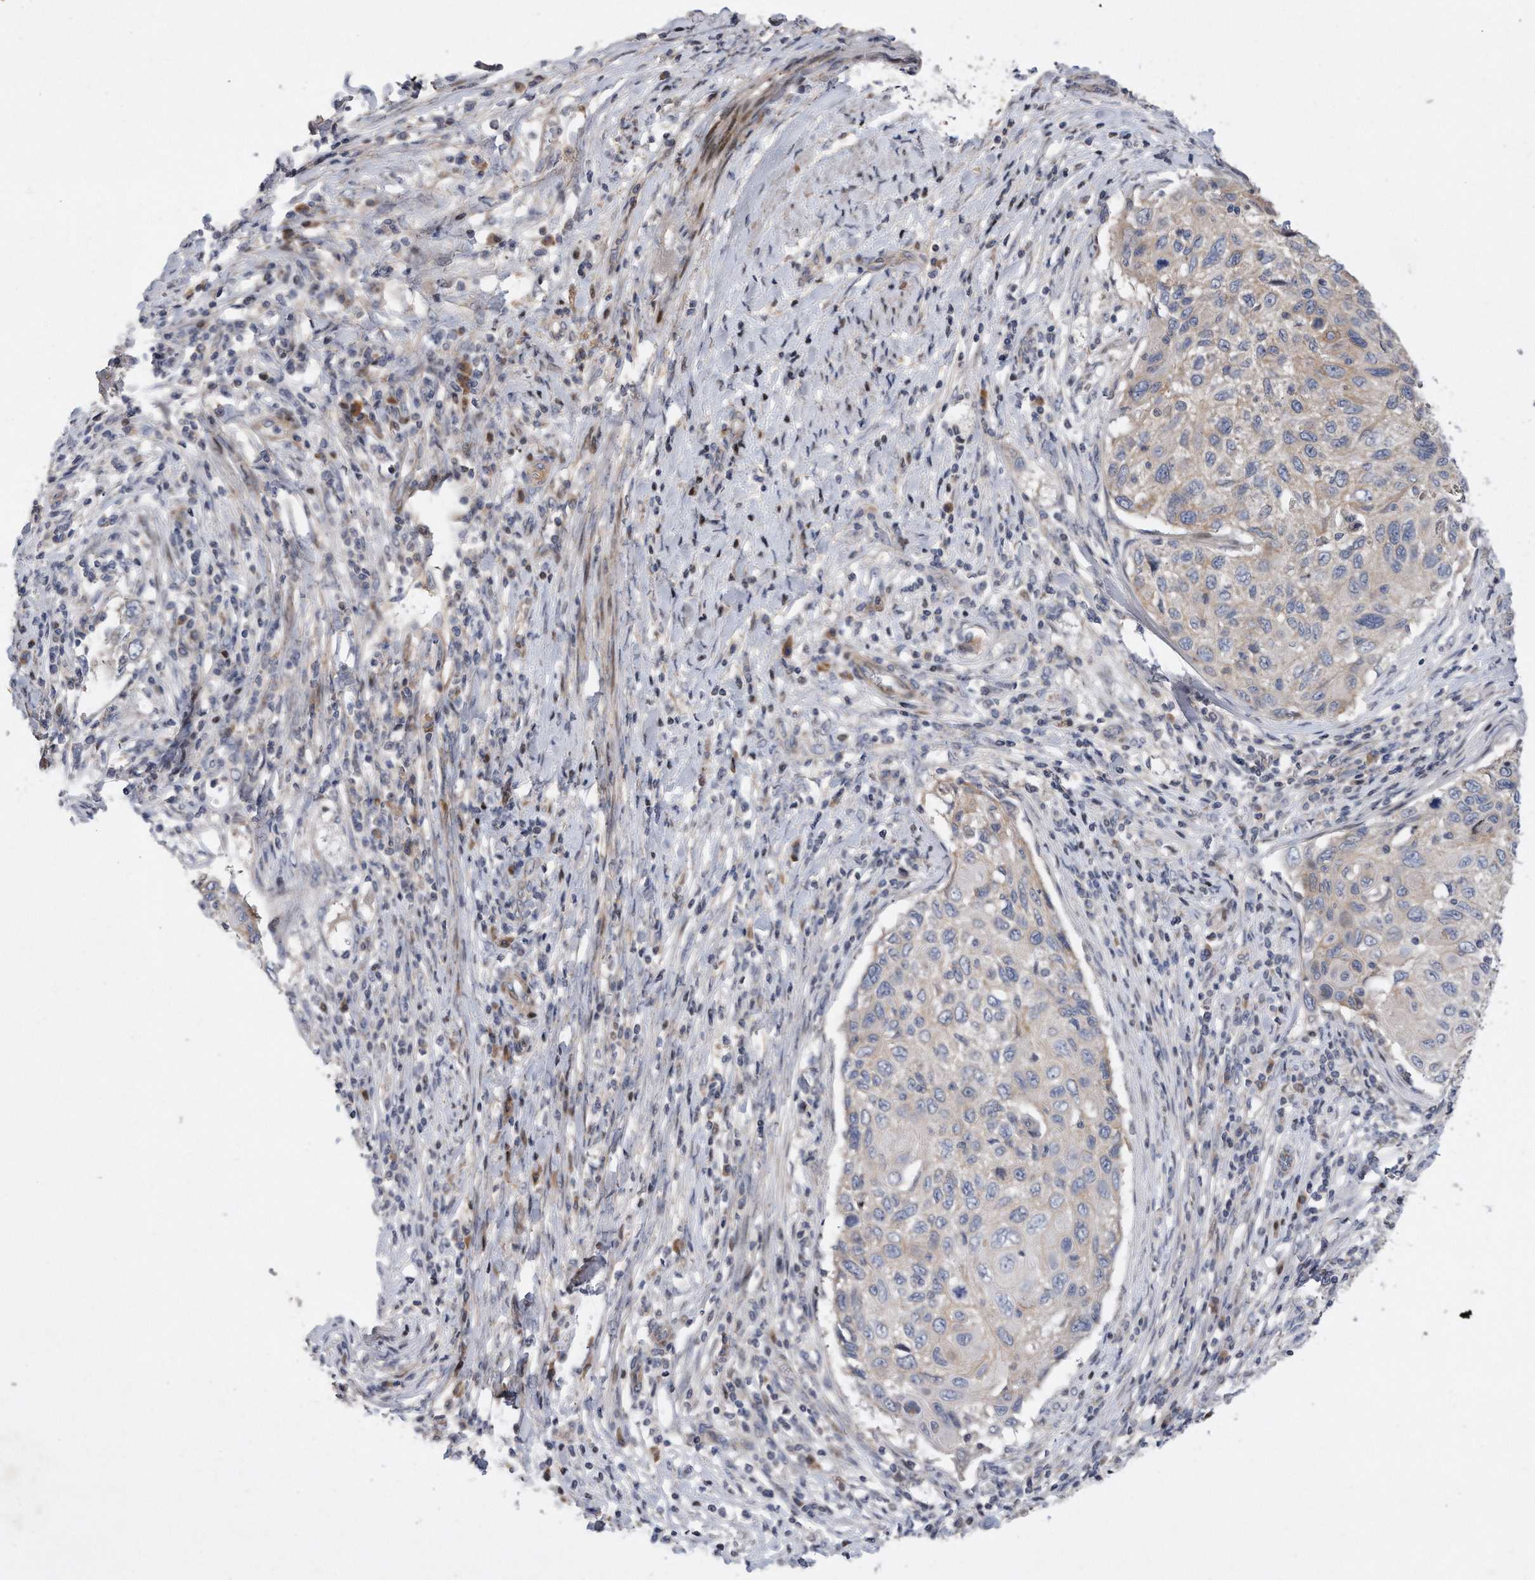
{"staining": {"intensity": "moderate", "quantity": "<25%", "location": "cytoplasmic/membranous"}, "tissue": "cervical cancer", "cell_type": "Tumor cells", "image_type": "cancer", "snomed": [{"axis": "morphology", "description": "Squamous cell carcinoma, NOS"}, {"axis": "topography", "description": "Cervix"}], "caption": "Protein analysis of cervical cancer (squamous cell carcinoma) tissue demonstrates moderate cytoplasmic/membranous staining in approximately <25% of tumor cells. Using DAB (brown) and hematoxylin (blue) stains, captured at high magnification using brightfield microscopy.", "gene": "CDH12", "patient": {"sex": "female", "age": 70}}